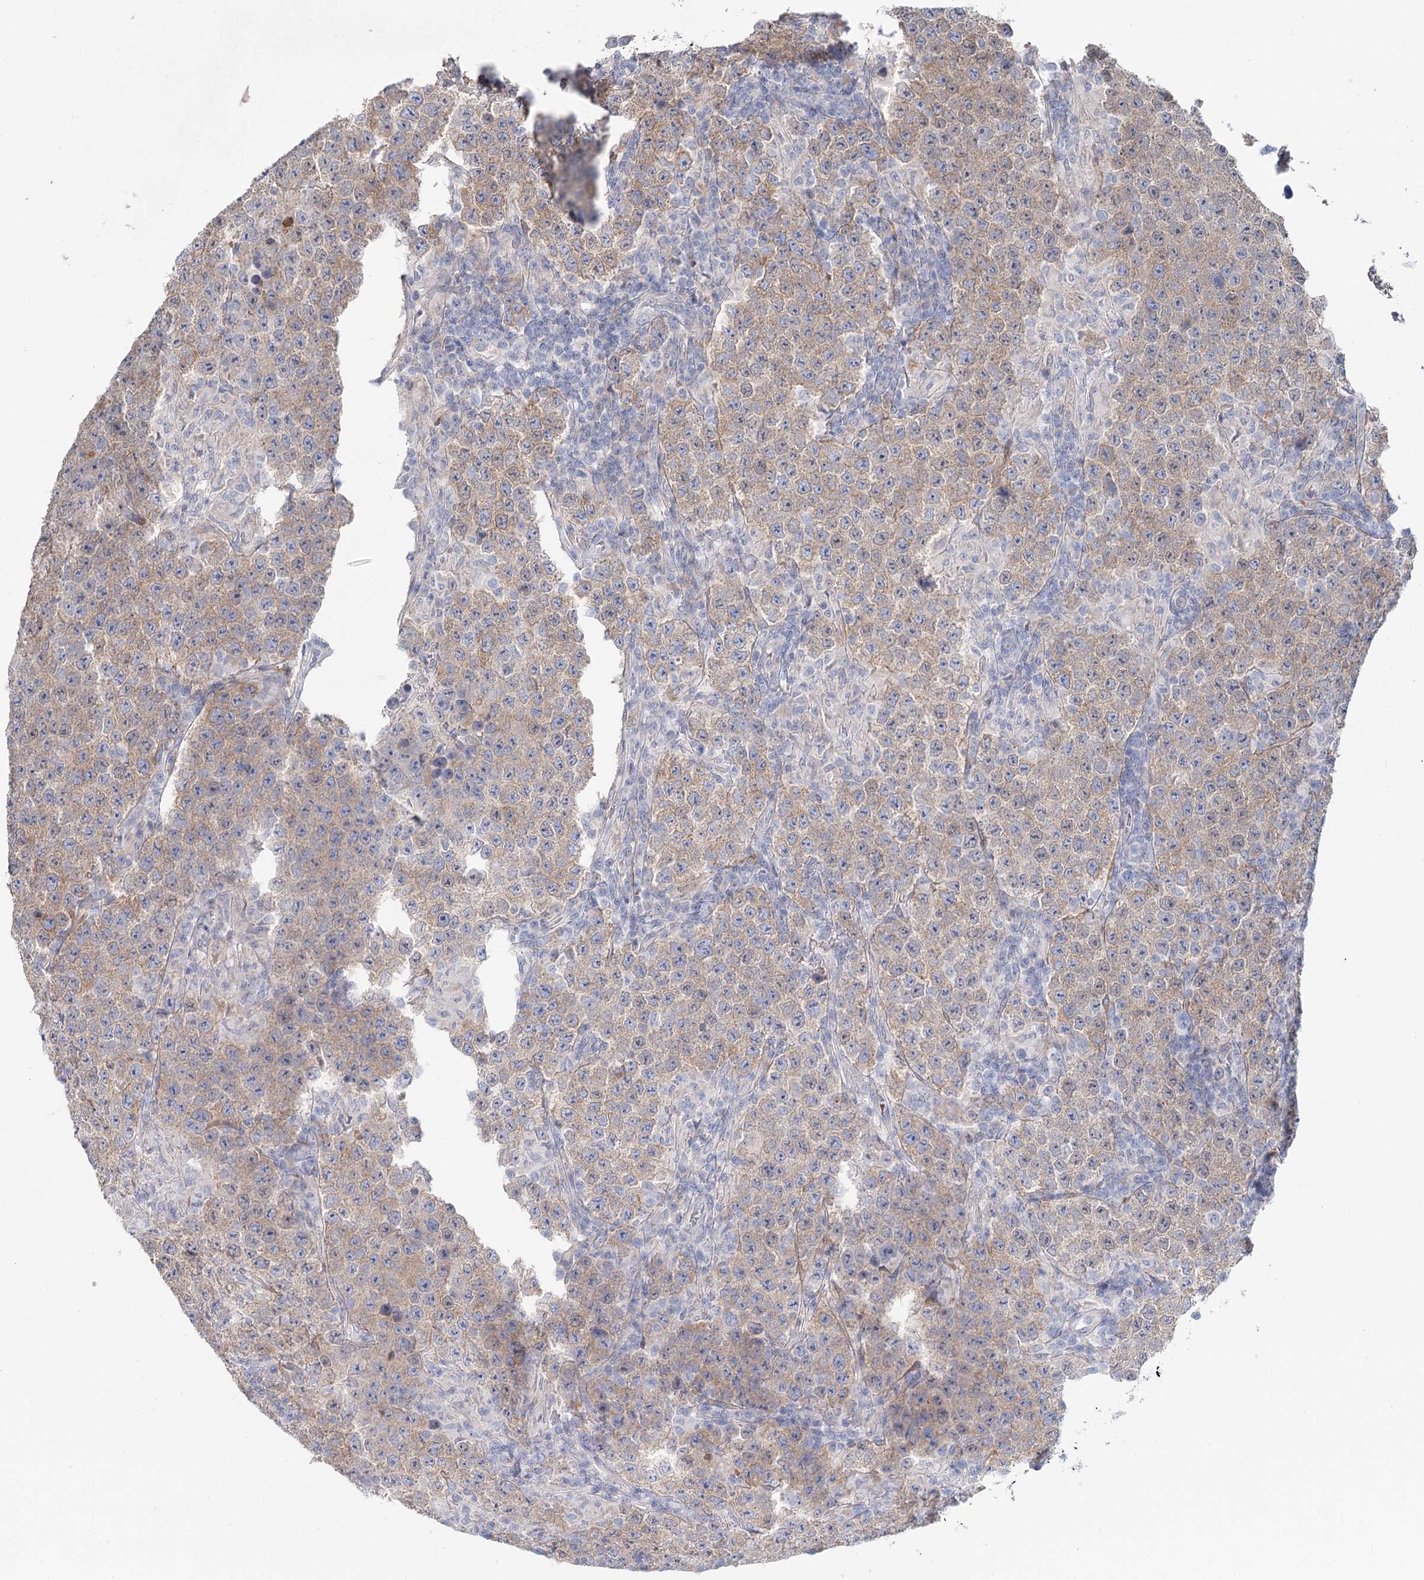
{"staining": {"intensity": "weak", "quantity": ">75%", "location": "cytoplasmic/membranous"}, "tissue": "testis cancer", "cell_type": "Tumor cells", "image_type": "cancer", "snomed": [{"axis": "morphology", "description": "Normal tissue, NOS"}, {"axis": "morphology", "description": "Urothelial carcinoma, High grade"}, {"axis": "morphology", "description": "Seminoma, NOS"}, {"axis": "morphology", "description": "Carcinoma, Embryonal, NOS"}, {"axis": "topography", "description": "Urinary bladder"}, {"axis": "topography", "description": "Testis"}], "caption": "Immunohistochemistry photomicrograph of testis cancer (urothelial carcinoma (high-grade)) stained for a protein (brown), which shows low levels of weak cytoplasmic/membranous expression in approximately >75% of tumor cells.", "gene": "ARHGAP44", "patient": {"sex": "male", "age": 41}}